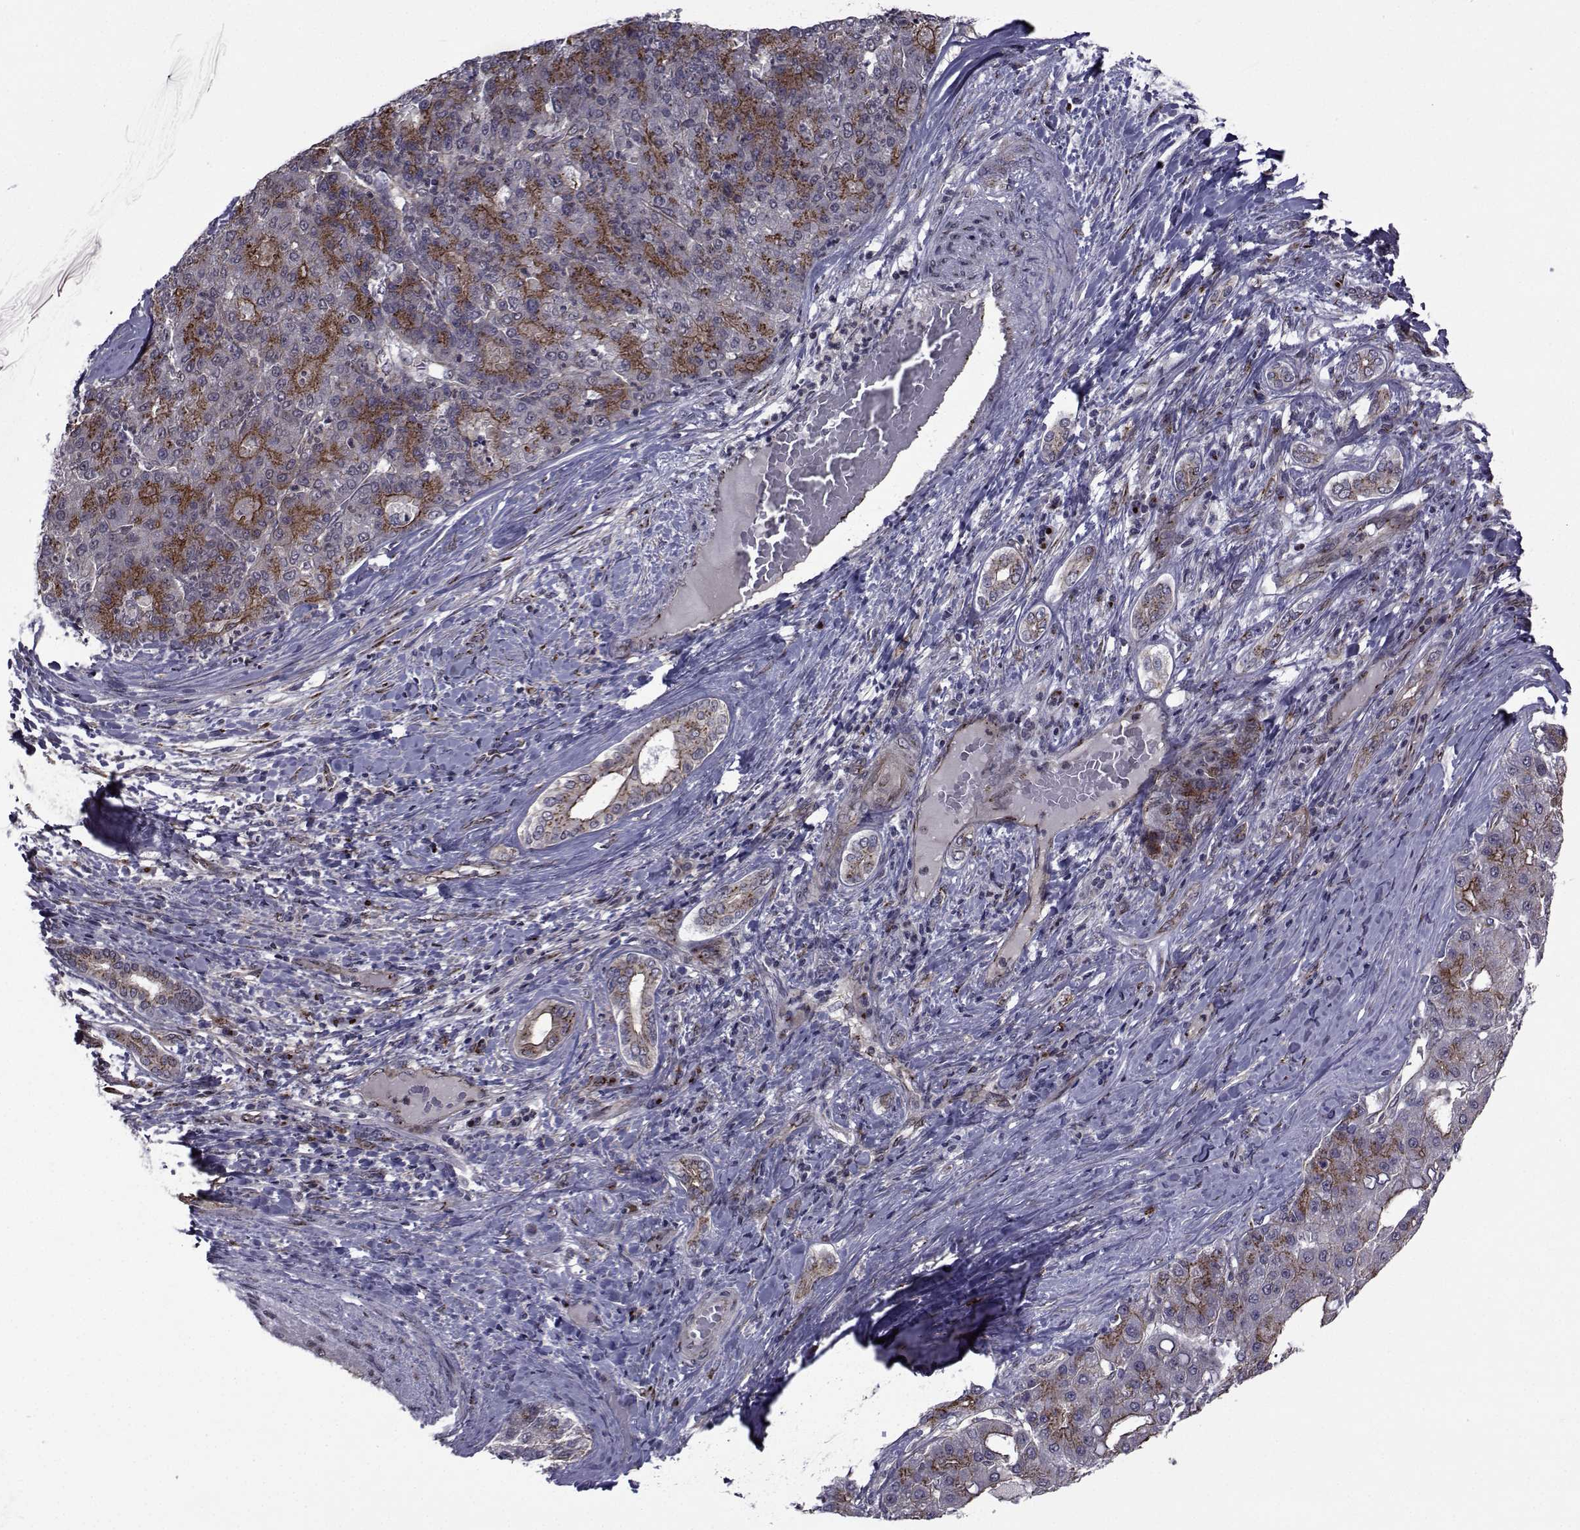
{"staining": {"intensity": "moderate", "quantity": "25%-75%", "location": "cytoplasmic/membranous"}, "tissue": "liver cancer", "cell_type": "Tumor cells", "image_type": "cancer", "snomed": [{"axis": "morphology", "description": "Carcinoma, Hepatocellular, NOS"}, {"axis": "topography", "description": "Liver"}], "caption": "This image shows immunohistochemistry (IHC) staining of human liver cancer (hepatocellular carcinoma), with medium moderate cytoplasmic/membranous expression in about 25%-75% of tumor cells.", "gene": "ATP6V1C2", "patient": {"sex": "male", "age": 65}}